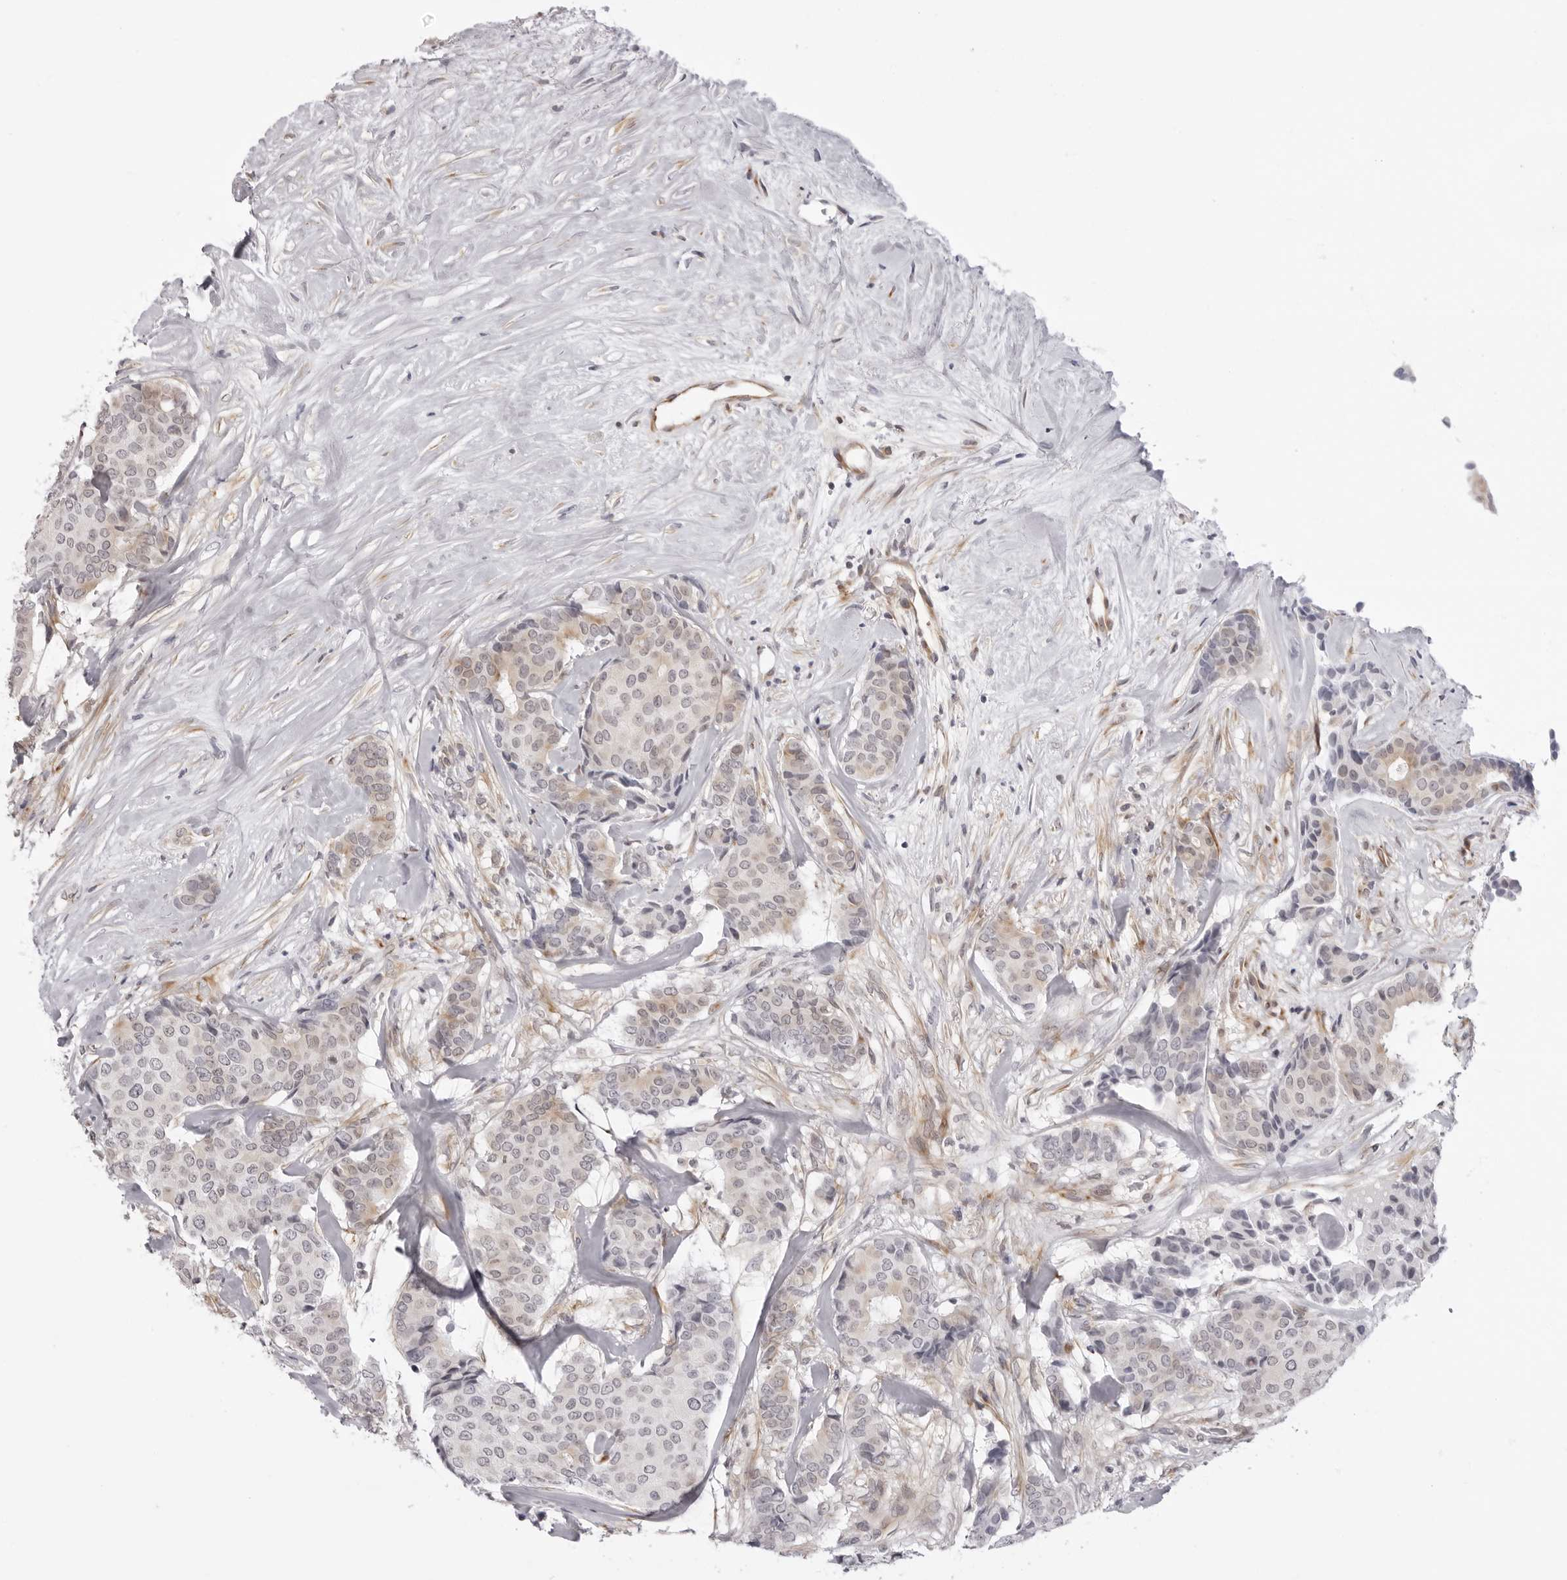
{"staining": {"intensity": "weak", "quantity": "<25%", "location": "cytoplasmic/membranous"}, "tissue": "breast cancer", "cell_type": "Tumor cells", "image_type": "cancer", "snomed": [{"axis": "morphology", "description": "Duct carcinoma"}, {"axis": "topography", "description": "Breast"}], "caption": "Immunohistochemistry histopathology image of human infiltrating ductal carcinoma (breast) stained for a protein (brown), which reveals no expression in tumor cells.", "gene": "SUGCT", "patient": {"sex": "female", "age": 75}}